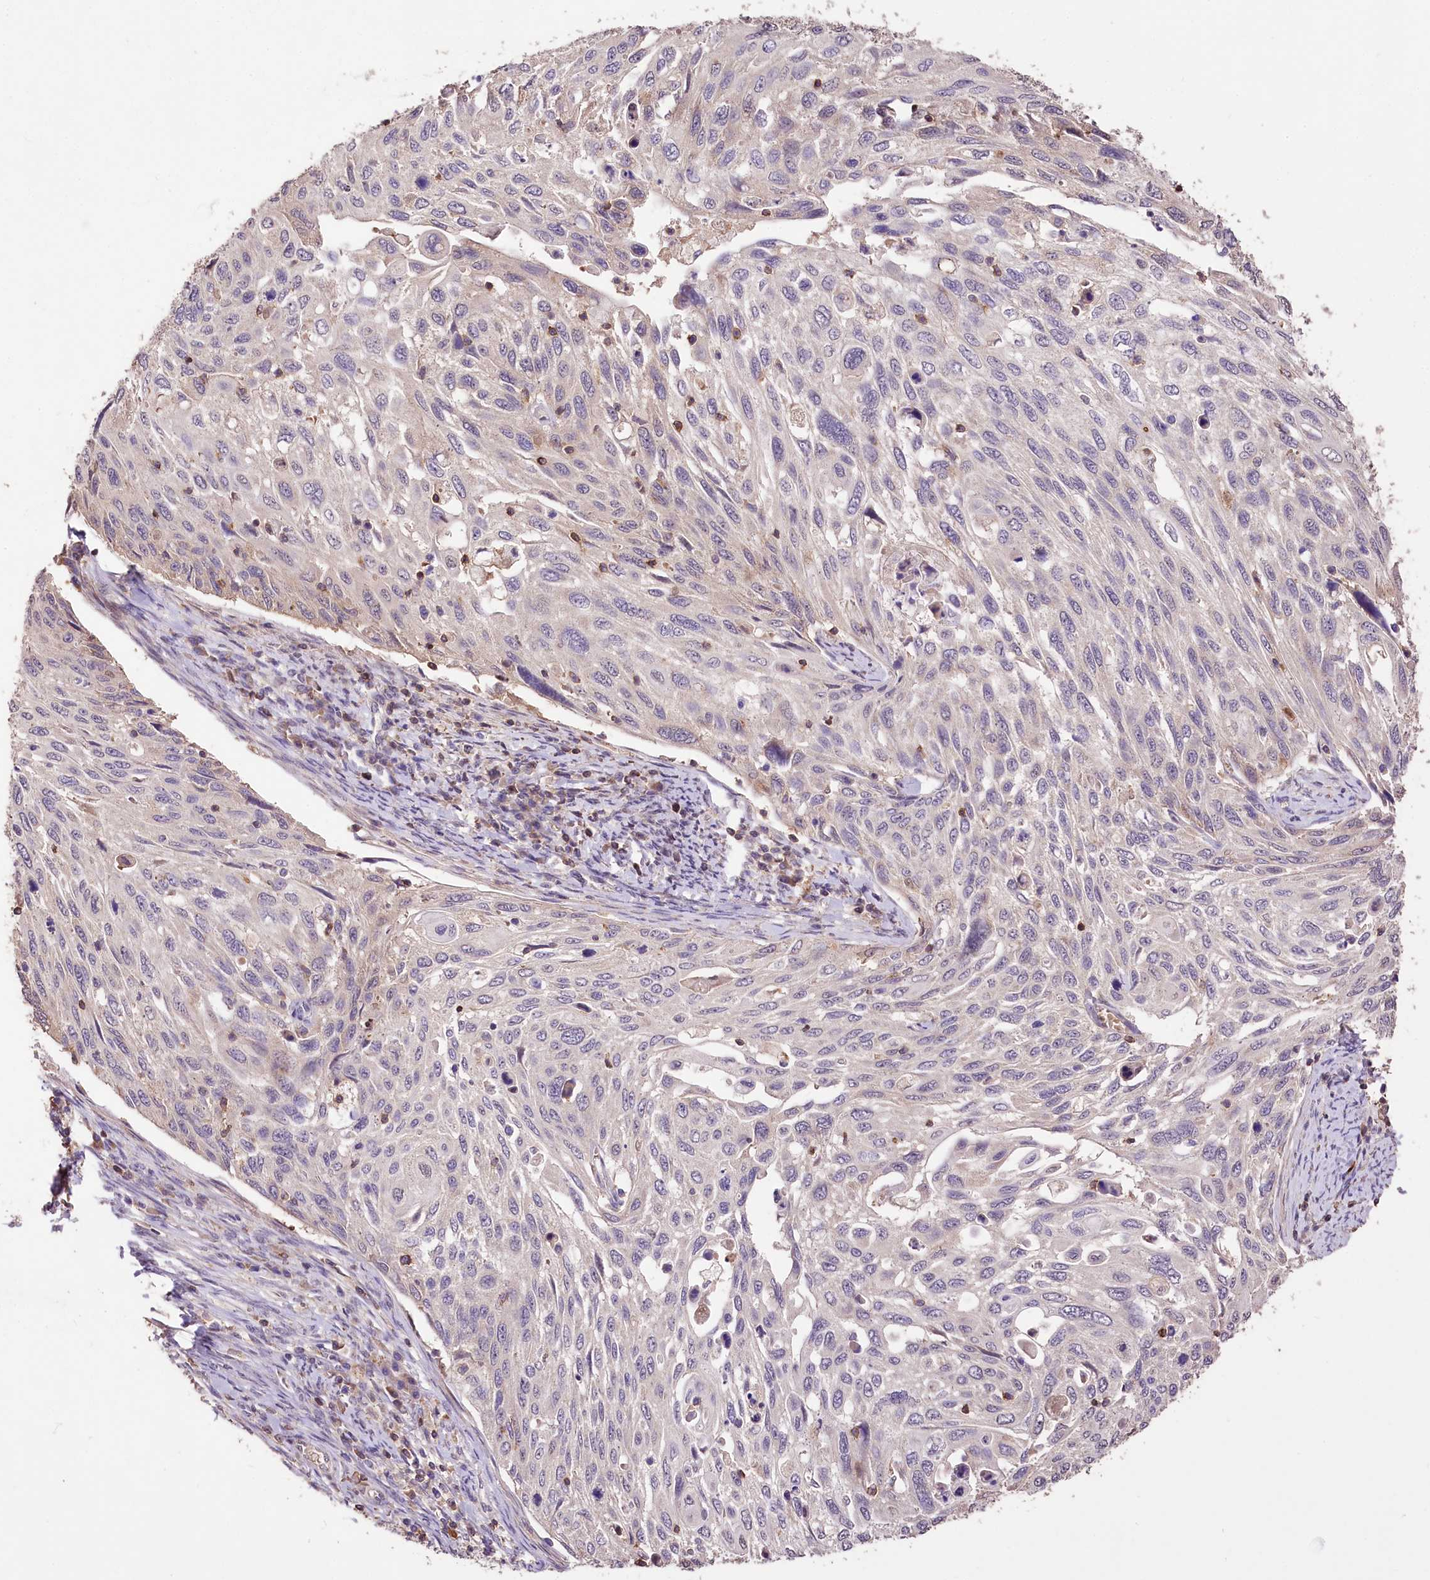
{"staining": {"intensity": "negative", "quantity": "none", "location": "none"}, "tissue": "cervical cancer", "cell_type": "Tumor cells", "image_type": "cancer", "snomed": [{"axis": "morphology", "description": "Squamous cell carcinoma, NOS"}, {"axis": "topography", "description": "Cervix"}], "caption": "Image shows no protein staining in tumor cells of cervical squamous cell carcinoma tissue.", "gene": "SERGEF", "patient": {"sex": "female", "age": 70}}